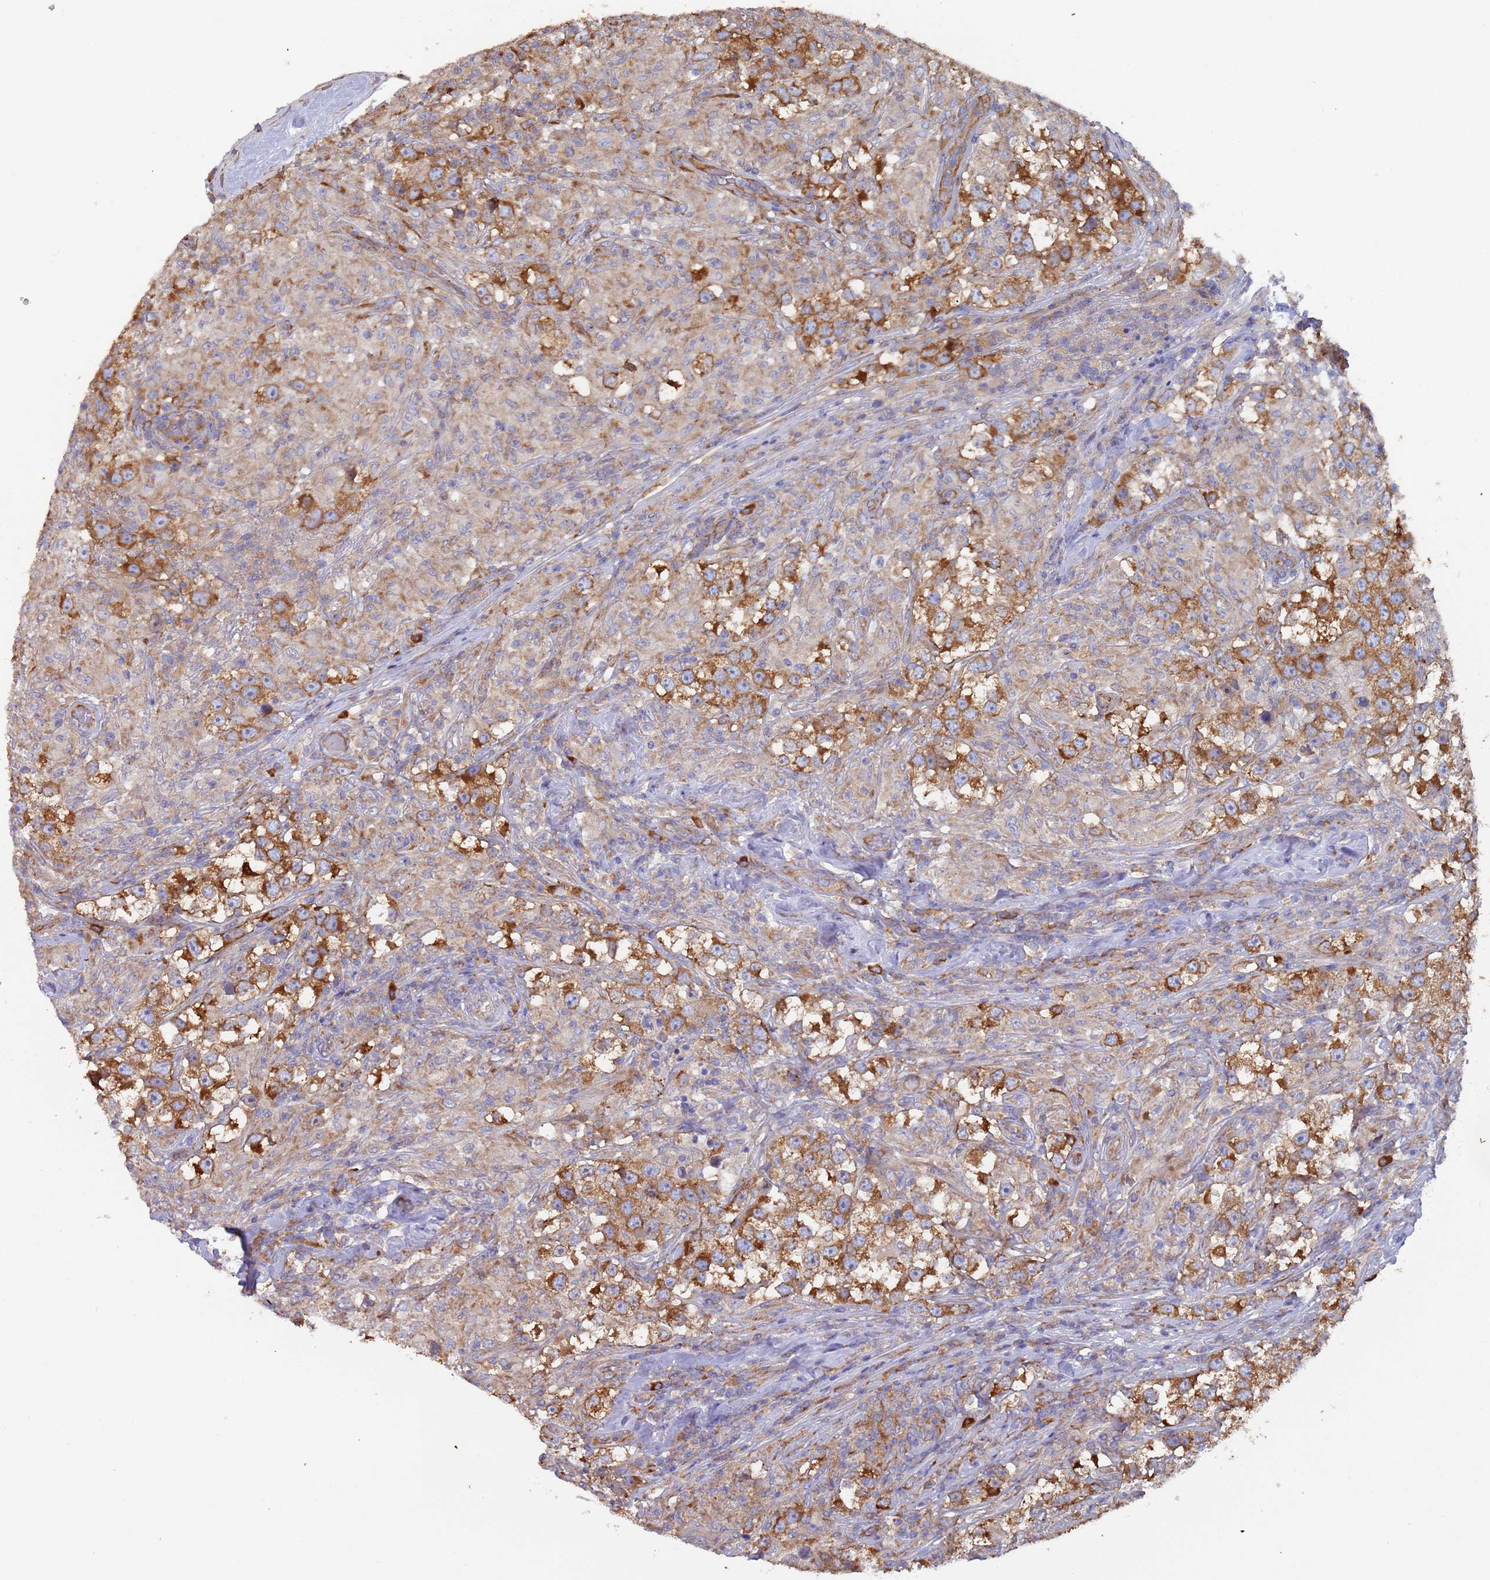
{"staining": {"intensity": "strong", "quantity": ">75%", "location": "cytoplasmic/membranous"}, "tissue": "testis cancer", "cell_type": "Tumor cells", "image_type": "cancer", "snomed": [{"axis": "morphology", "description": "Seminoma, NOS"}, {"axis": "topography", "description": "Testis"}], "caption": "IHC micrograph of neoplastic tissue: human testis cancer (seminoma) stained using IHC shows high levels of strong protein expression localized specifically in the cytoplasmic/membranous of tumor cells, appearing as a cytoplasmic/membranous brown color.", "gene": "ZNF844", "patient": {"sex": "male", "age": 46}}